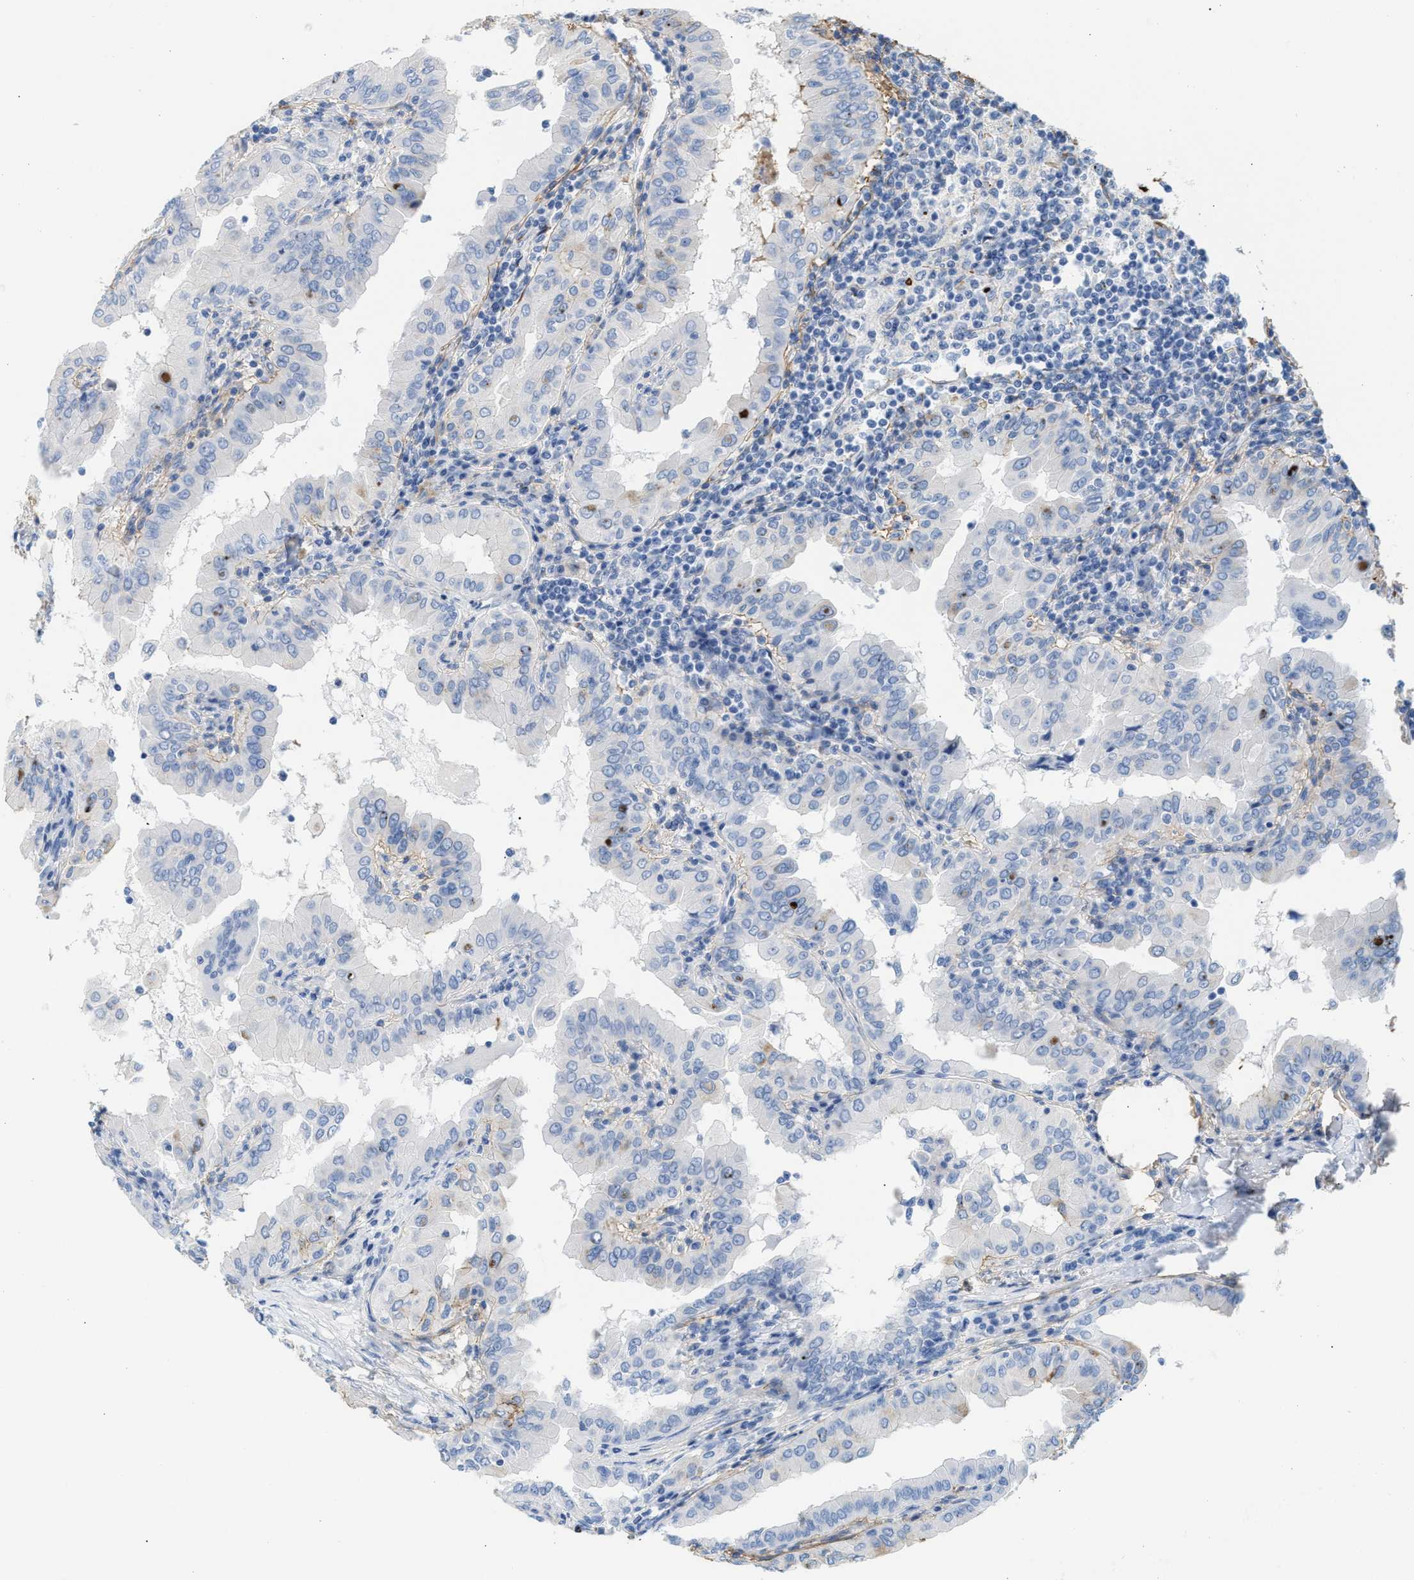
{"staining": {"intensity": "negative", "quantity": "none", "location": "none"}, "tissue": "thyroid cancer", "cell_type": "Tumor cells", "image_type": "cancer", "snomed": [{"axis": "morphology", "description": "Papillary adenocarcinoma, NOS"}, {"axis": "topography", "description": "Thyroid gland"}], "caption": "This is a histopathology image of immunohistochemistry staining of thyroid cancer, which shows no positivity in tumor cells.", "gene": "TNR", "patient": {"sex": "male", "age": 33}}